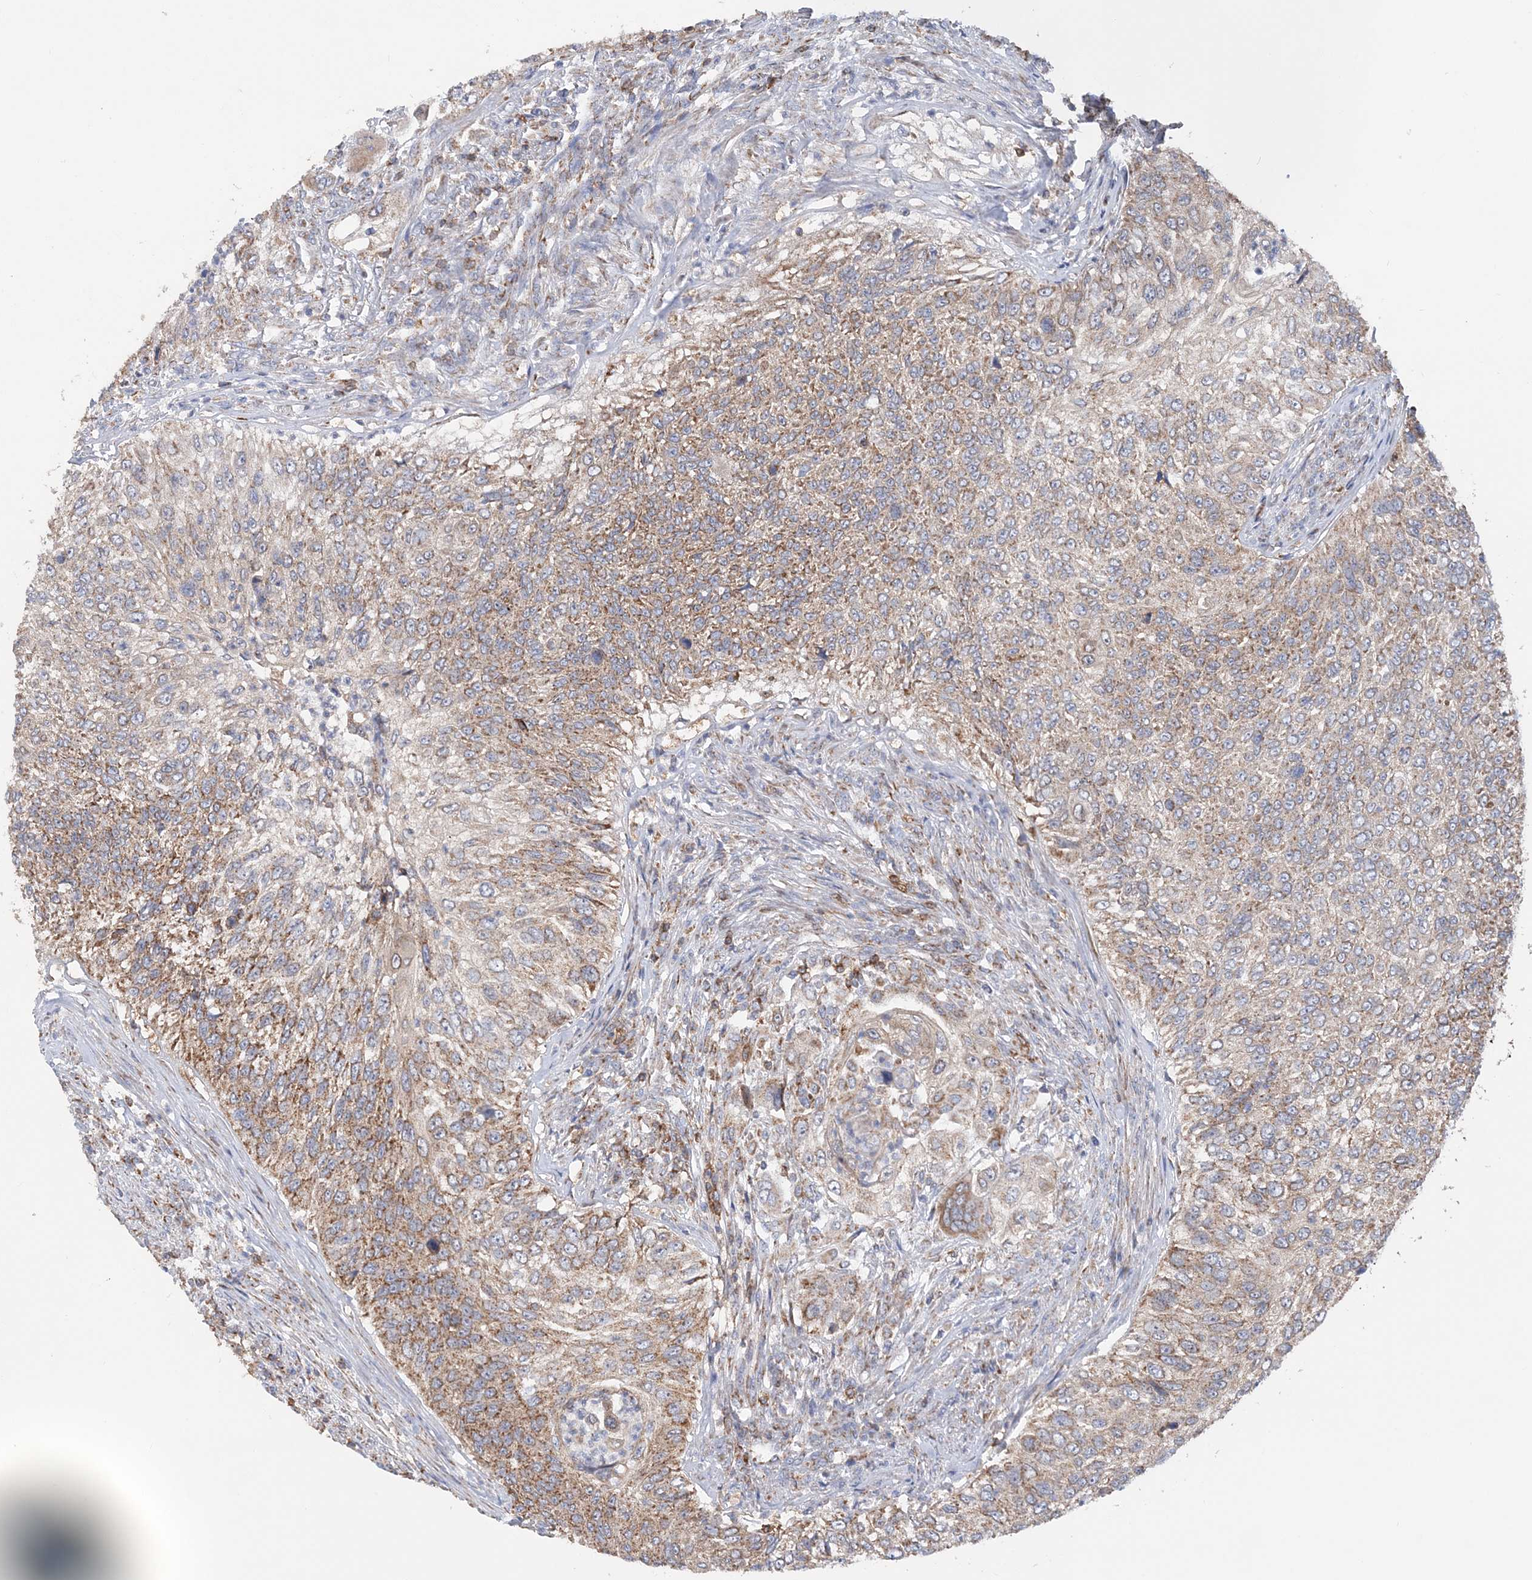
{"staining": {"intensity": "moderate", "quantity": ">75%", "location": "cytoplasmic/membranous"}, "tissue": "urothelial cancer", "cell_type": "Tumor cells", "image_type": "cancer", "snomed": [{"axis": "morphology", "description": "Urothelial carcinoma, High grade"}, {"axis": "topography", "description": "Urinary bladder"}], "caption": "Urothelial cancer stained for a protein (brown) exhibits moderate cytoplasmic/membranous positive expression in about >75% of tumor cells.", "gene": "TTC32", "patient": {"sex": "female", "age": 60}}